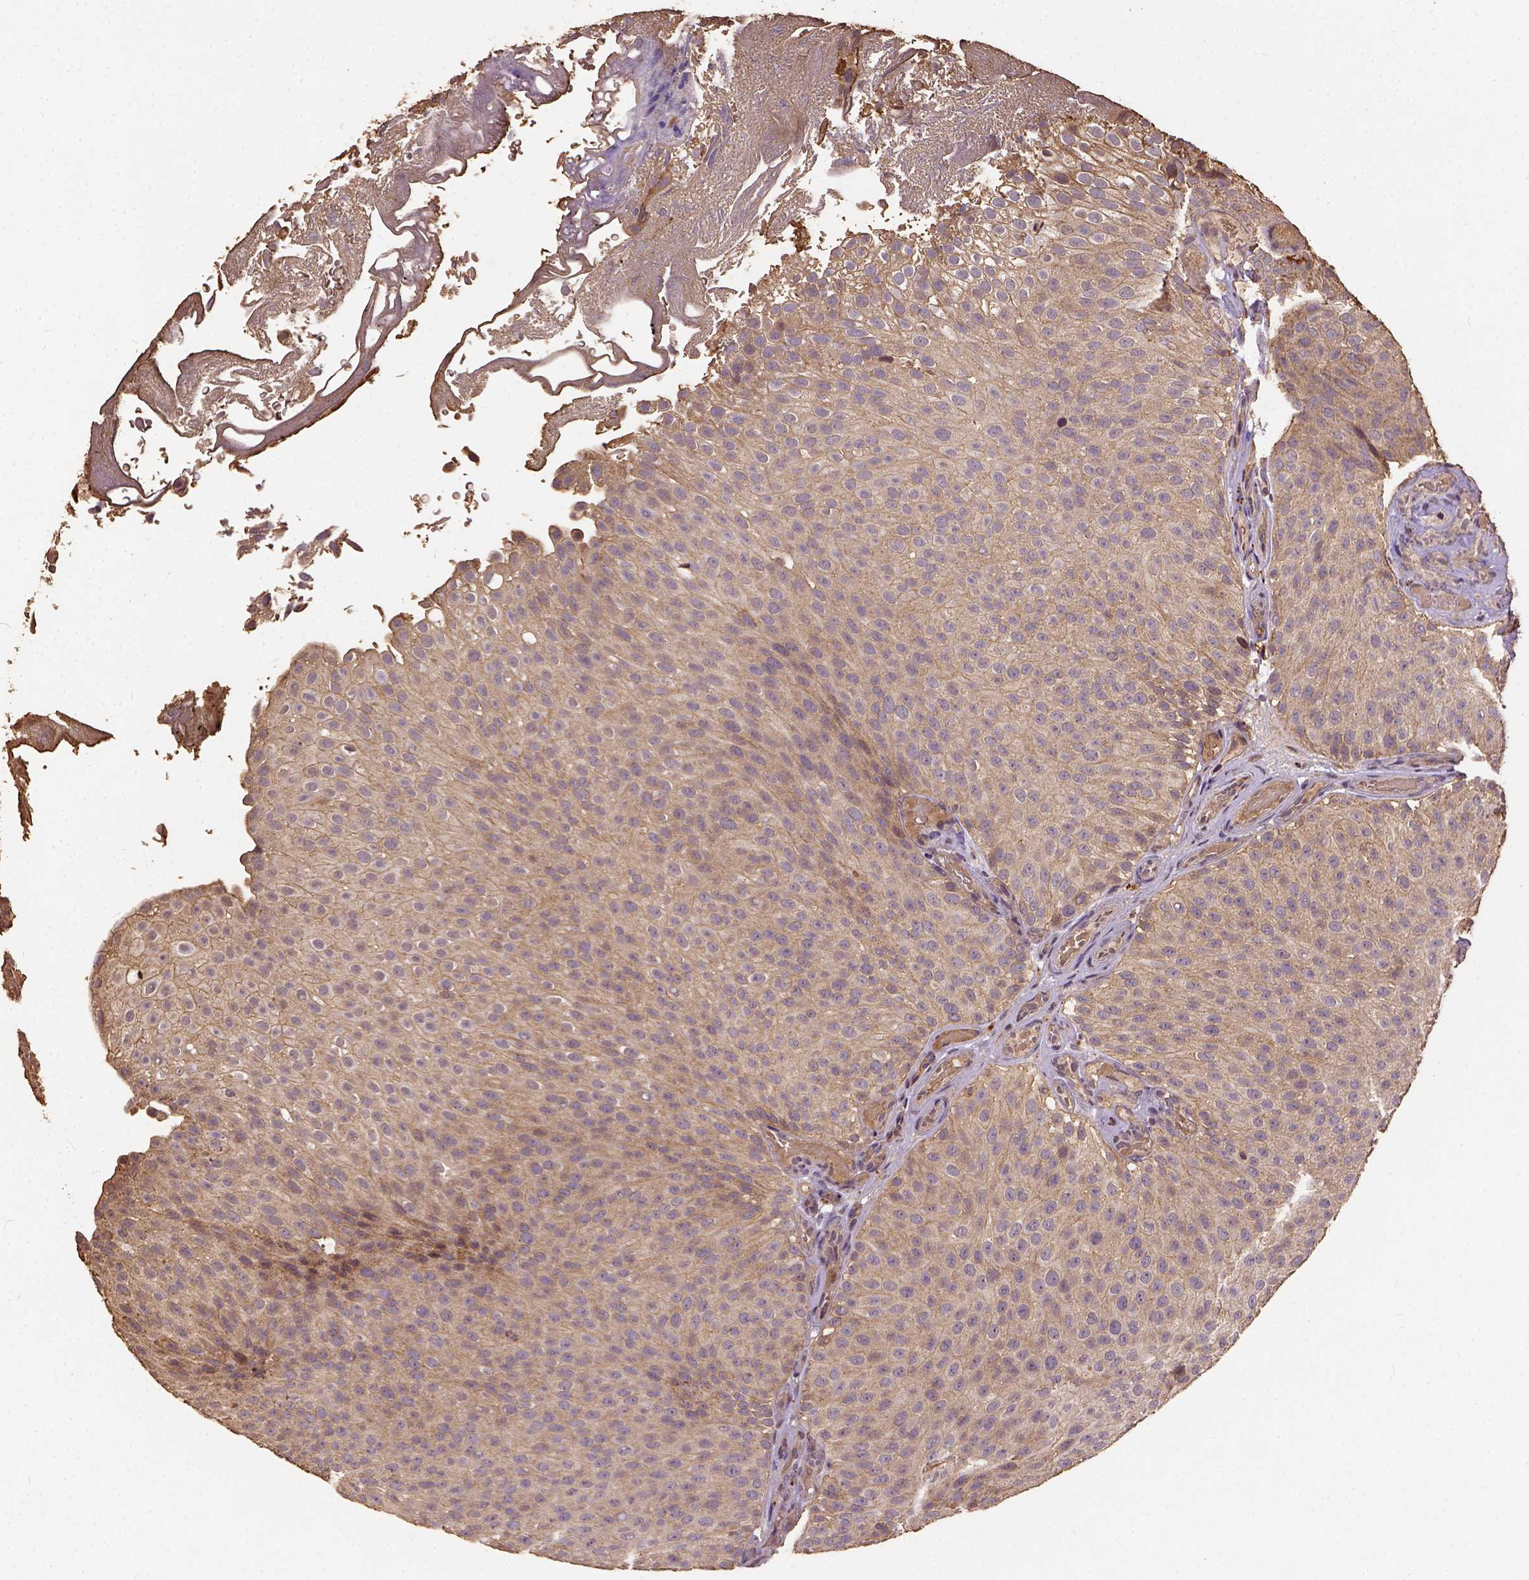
{"staining": {"intensity": "weak", "quantity": ">75%", "location": "cytoplasmic/membranous"}, "tissue": "urothelial cancer", "cell_type": "Tumor cells", "image_type": "cancer", "snomed": [{"axis": "morphology", "description": "Urothelial carcinoma, Low grade"}, {"axis": "topography", "description": "Urinary bladder"}], "caption": "High-magnification brightfield microscopy of urothelial carcinoma (low-grade) stained with DAB (brown) and counterstained with hematoxylin (blue). tumor cells exhibit weak cytoplasmic/membranous staining is identified in approximately>75% of cells.", "gene": "ATP1B3", "patient": {"sex": "male", "age": 78}}